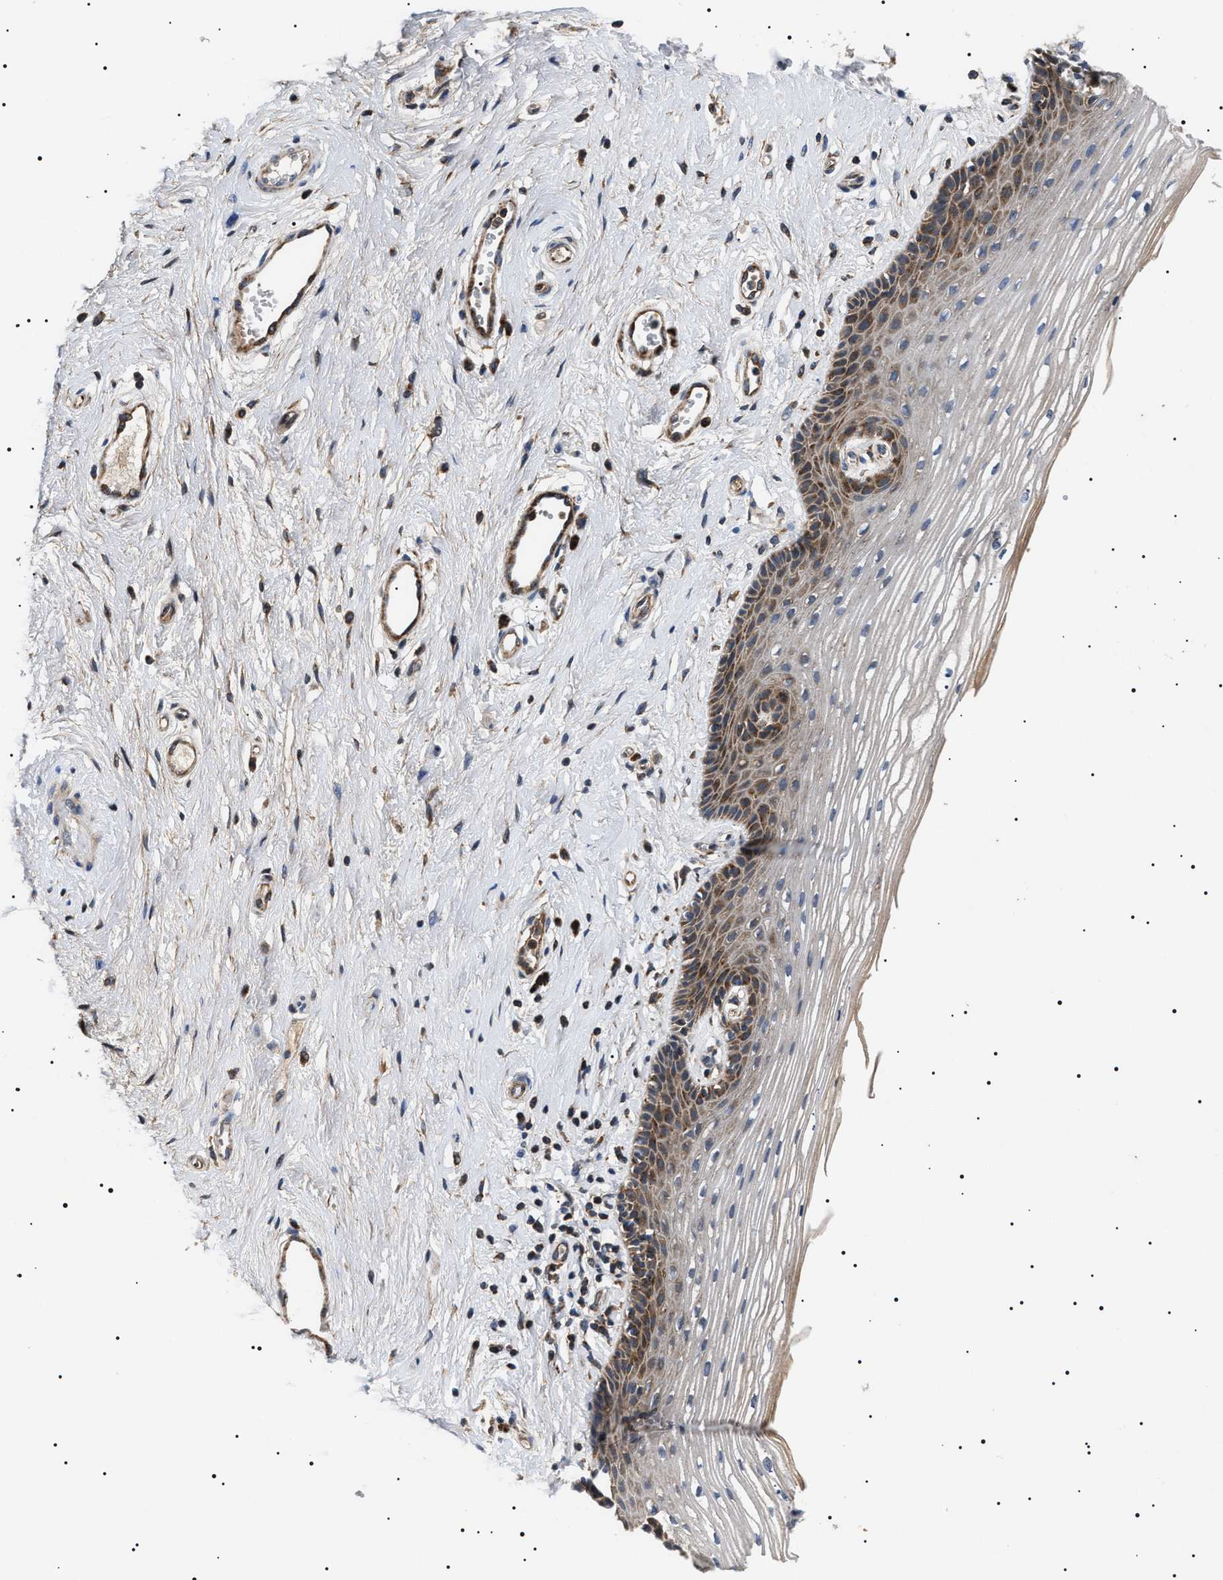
{"staining": {"intensity": "moderate", "quantity": "25%-75%", "location": "cytoplasmic/membranous"}, "tissue": "vagina", "cell_type": "Squamous epithelial cells", "image_type": "normal", "snomed": [{"axis": "morphology", "description": "Normal tissue, NOS"}, {"axis": "topography", "description": "Vagina"}], "caption": "Protein expression analysis of unremarkable vagina displays moderate cytoplasmic/membranous expression in approximately 25%-75% of squamous epithelial cells. Immunohistochemistry (ihc) stains the protein of interest in brown and the nuclei are stained blue.", "gene": "OXSM", "patient": {"sex": "female", "age": 46}}